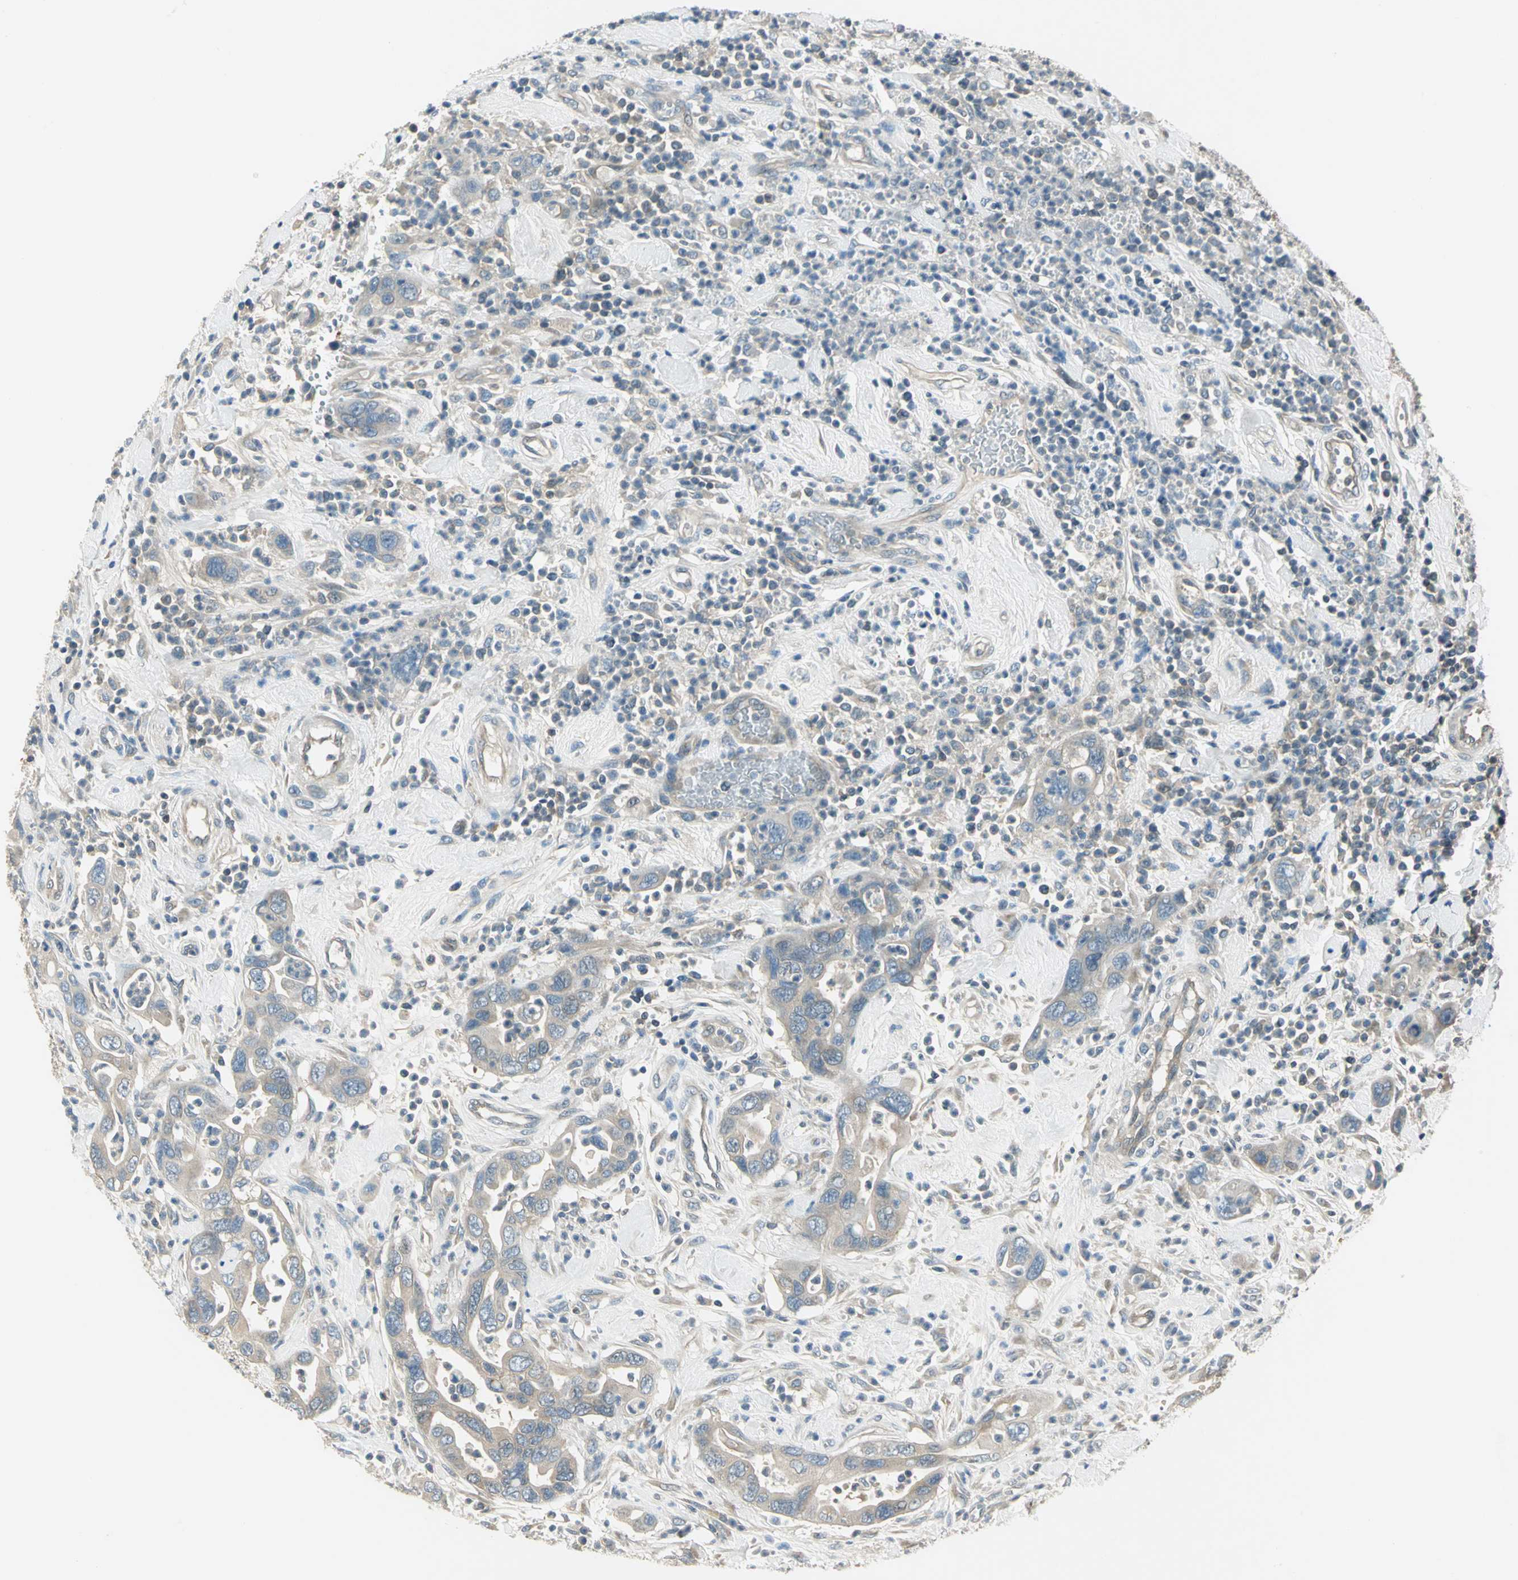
{"staining": {"intensity": "weak", "quantity": ">75%", "location": "cytoplasmic/membranous"}, "tissue": "pancreatic cancer", "cell_type": "Tumor cells", "image_type": "cancer", "snomed": [{"axis": "morphology", "description": "Adenocarcinoma, NOS"}, {"axis": "topography", "description": "Pancreas"}], "caption": "The immunohistochemical stain labels weak cytoplasmic/membranous expression in tumor cells of adenocarcinoma (pancreatic) tissue. (DAB (3,3'-diaminobenzidine) IHC, brown staining for protein, blue staining for nuclei).", "gene": "PRKAA1", "patient": {"sex": "female", "age": 71}}